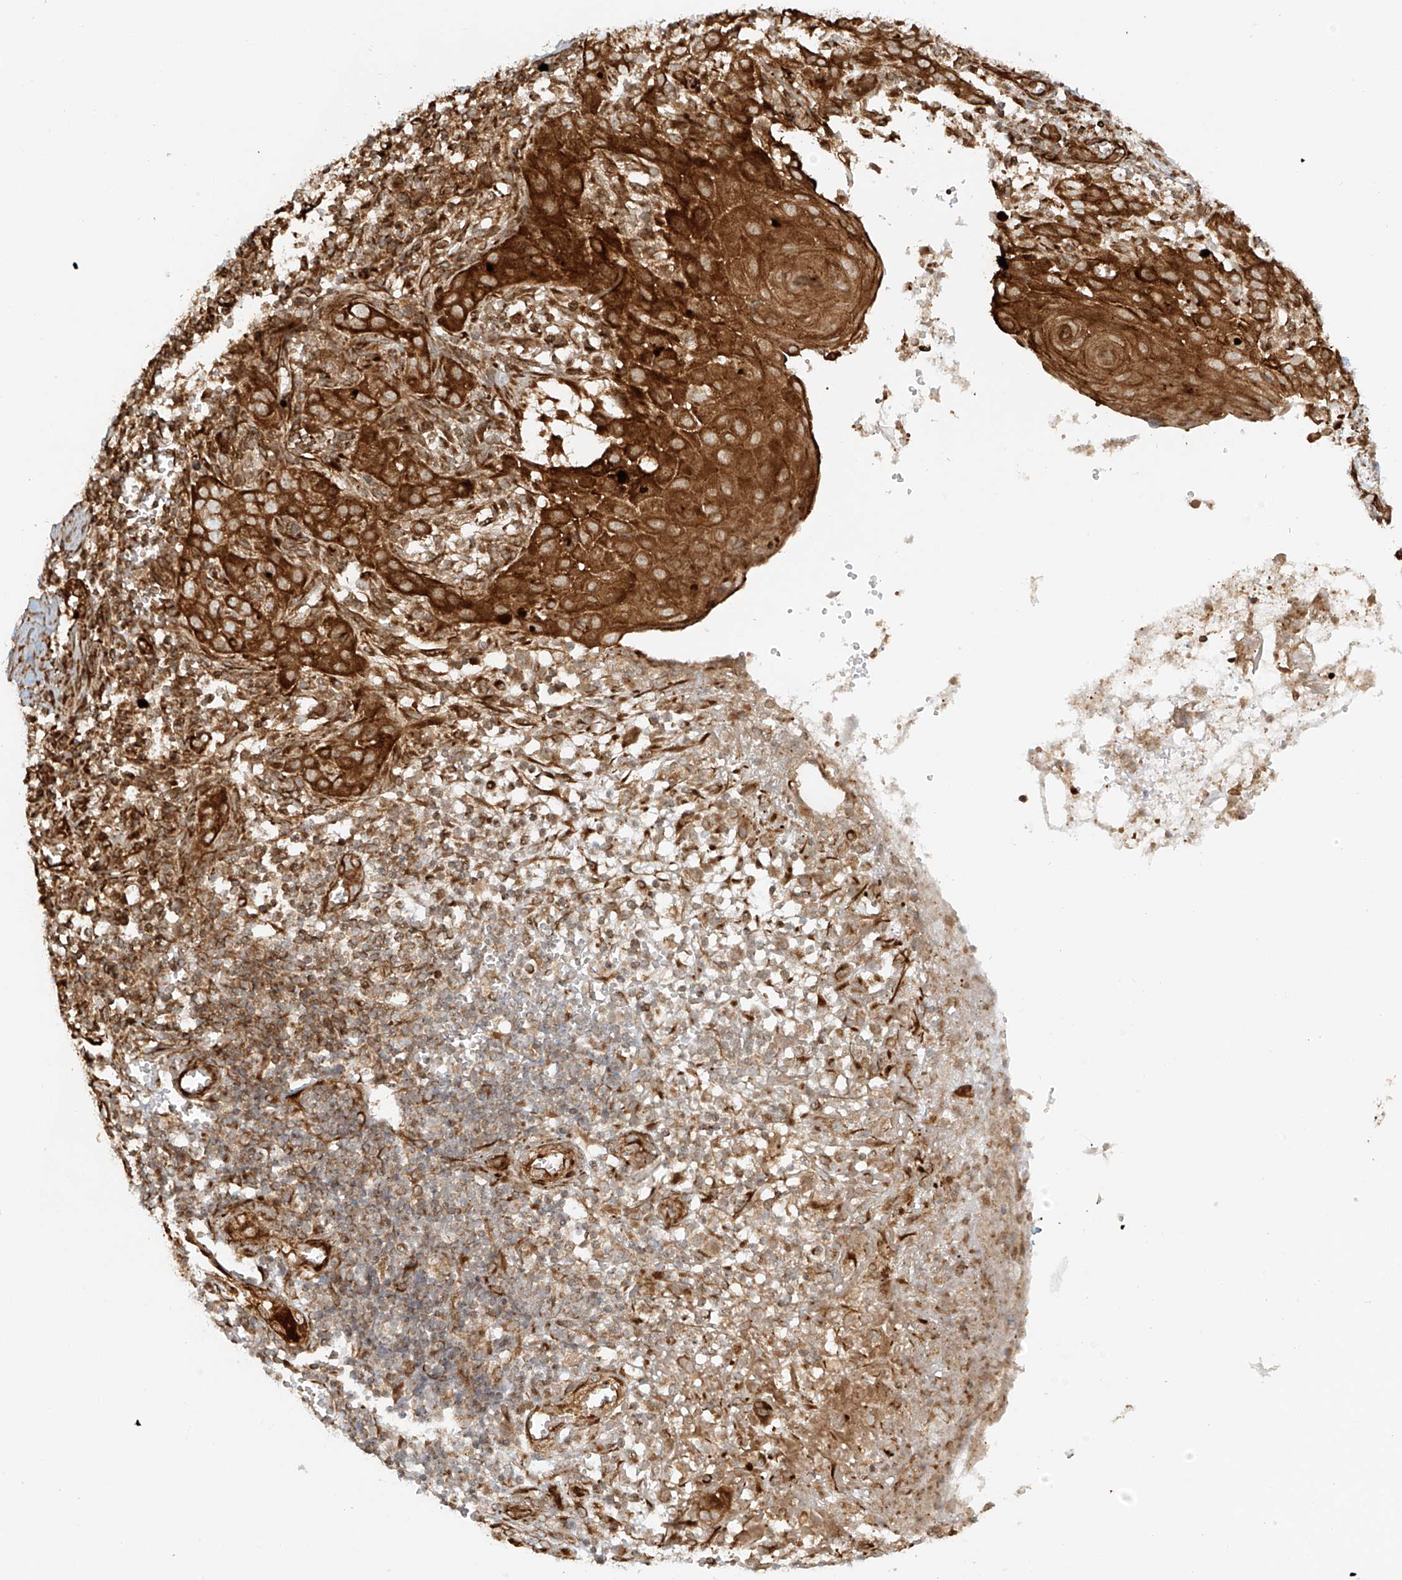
{"staining": {"intensity": "strong", "quantity": ">75%", "location": "cytoplasmic/membranous"}, "tissue": "skin cancer", "cell_type": "Tumor cells", "image_type": "cancer", "snomed": [{"axis": "morphology", "description": "Basal cell carcinoma"}, {"axis": "topography", "description": "Skin"}], "caption": "DAB immunohistochemical staining of basal cell carcinoma (skin) exhibits strong cytoplasmic/membranous protein staining in approximately >75% of tumor cells.", "gene": "MIPEP", "patient": {"sex": "female", "age": 64}}